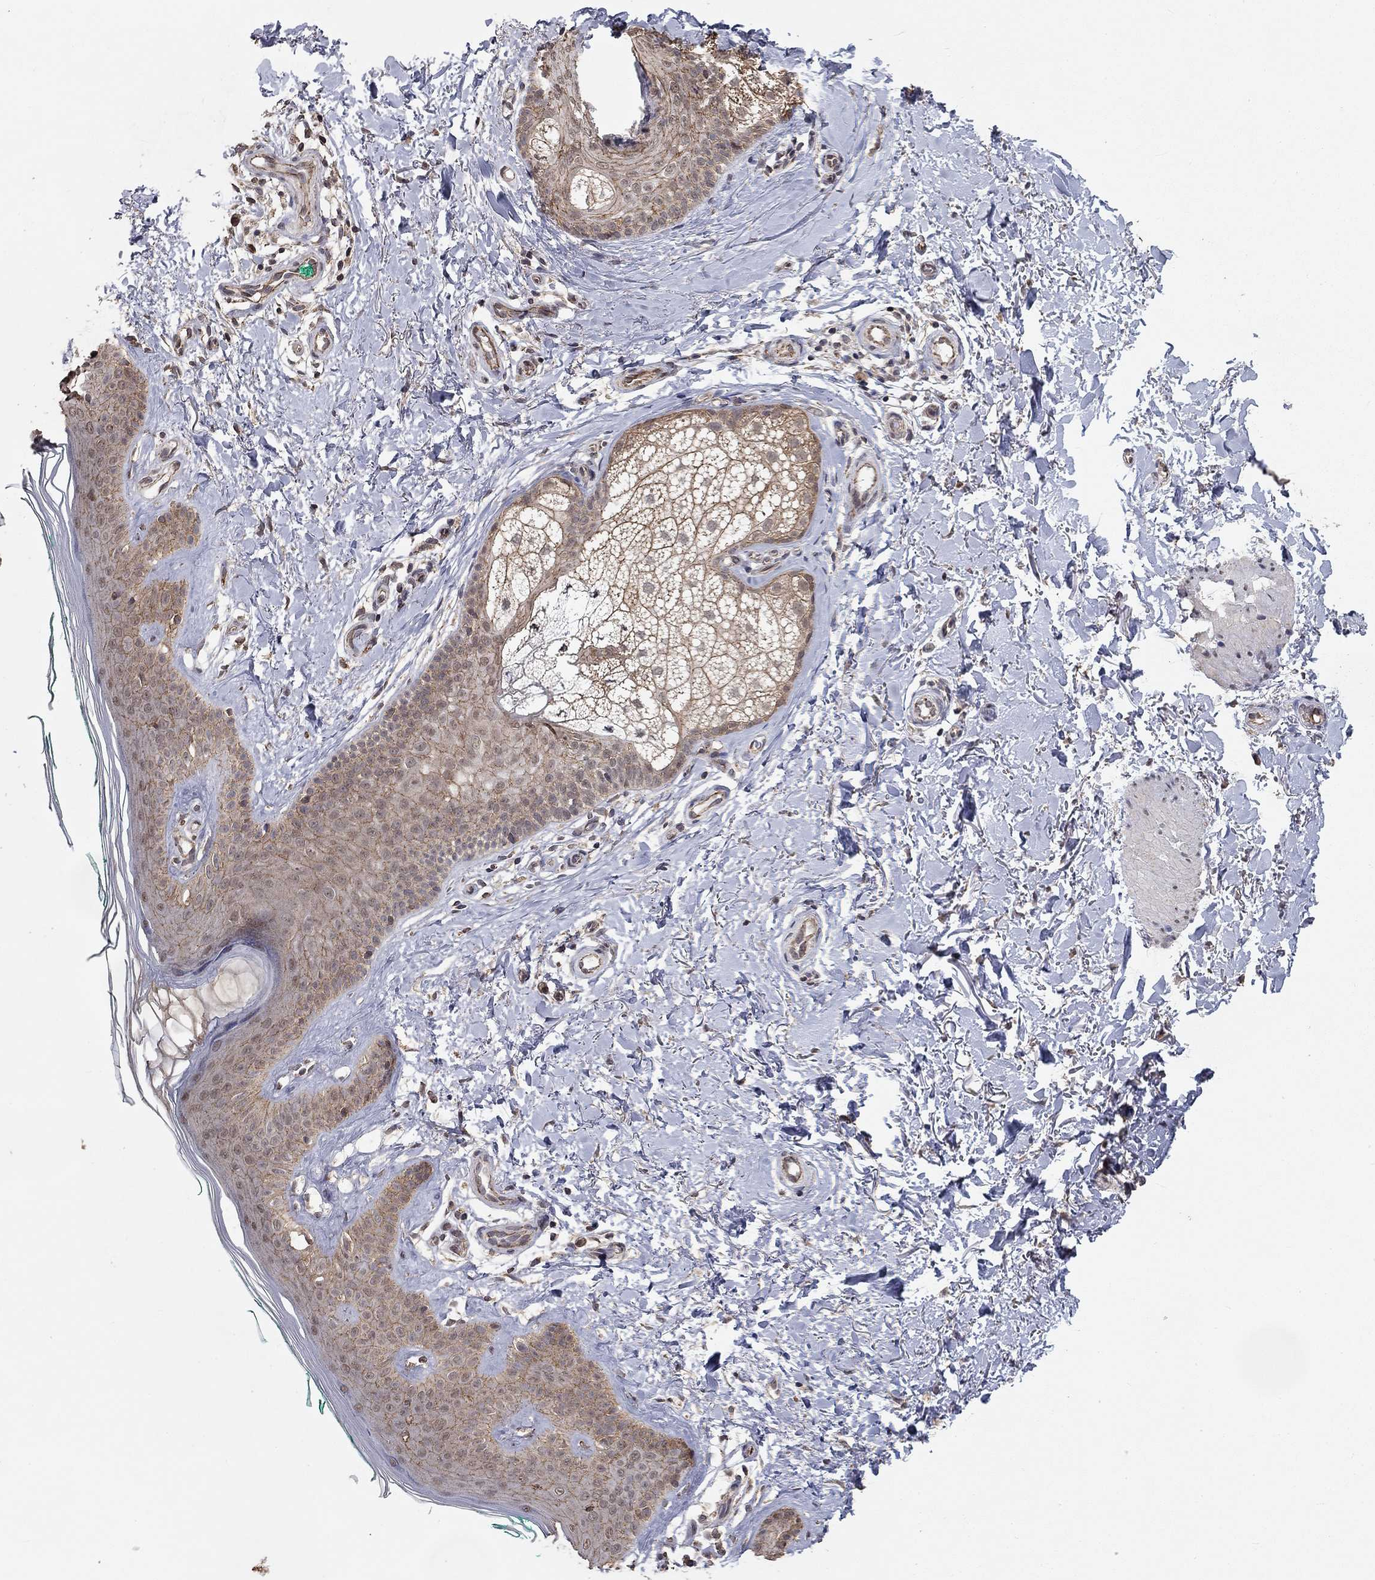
{"staining": {"intensity": "negative", "quantity": "none", "location": "none"}, "tissue": "skin", "cell_type": "Fibroblasts", "image_type": "normal", "snomed": [{"axis": "morphology", "description": "Normal tissue, NOS"}, {"axis": "morphology", "description": "Inflammation, NOS"}, {"axis": "morphology", "description": "Fibrosis, NOS"}, {"axis": "topography", "description": "Skin"}], "caption": "An immunohistochemistry image of benign skin is shown. There is no staining in fibroblasts of skin. The staining was performed using DAB to visualize the protein expression in brown, while the nuclei were stained in blue with hematoxylin (Magnification: 20x).", "gene": "ANKRA2", "patient": {"sex": "male", "age": 71}}